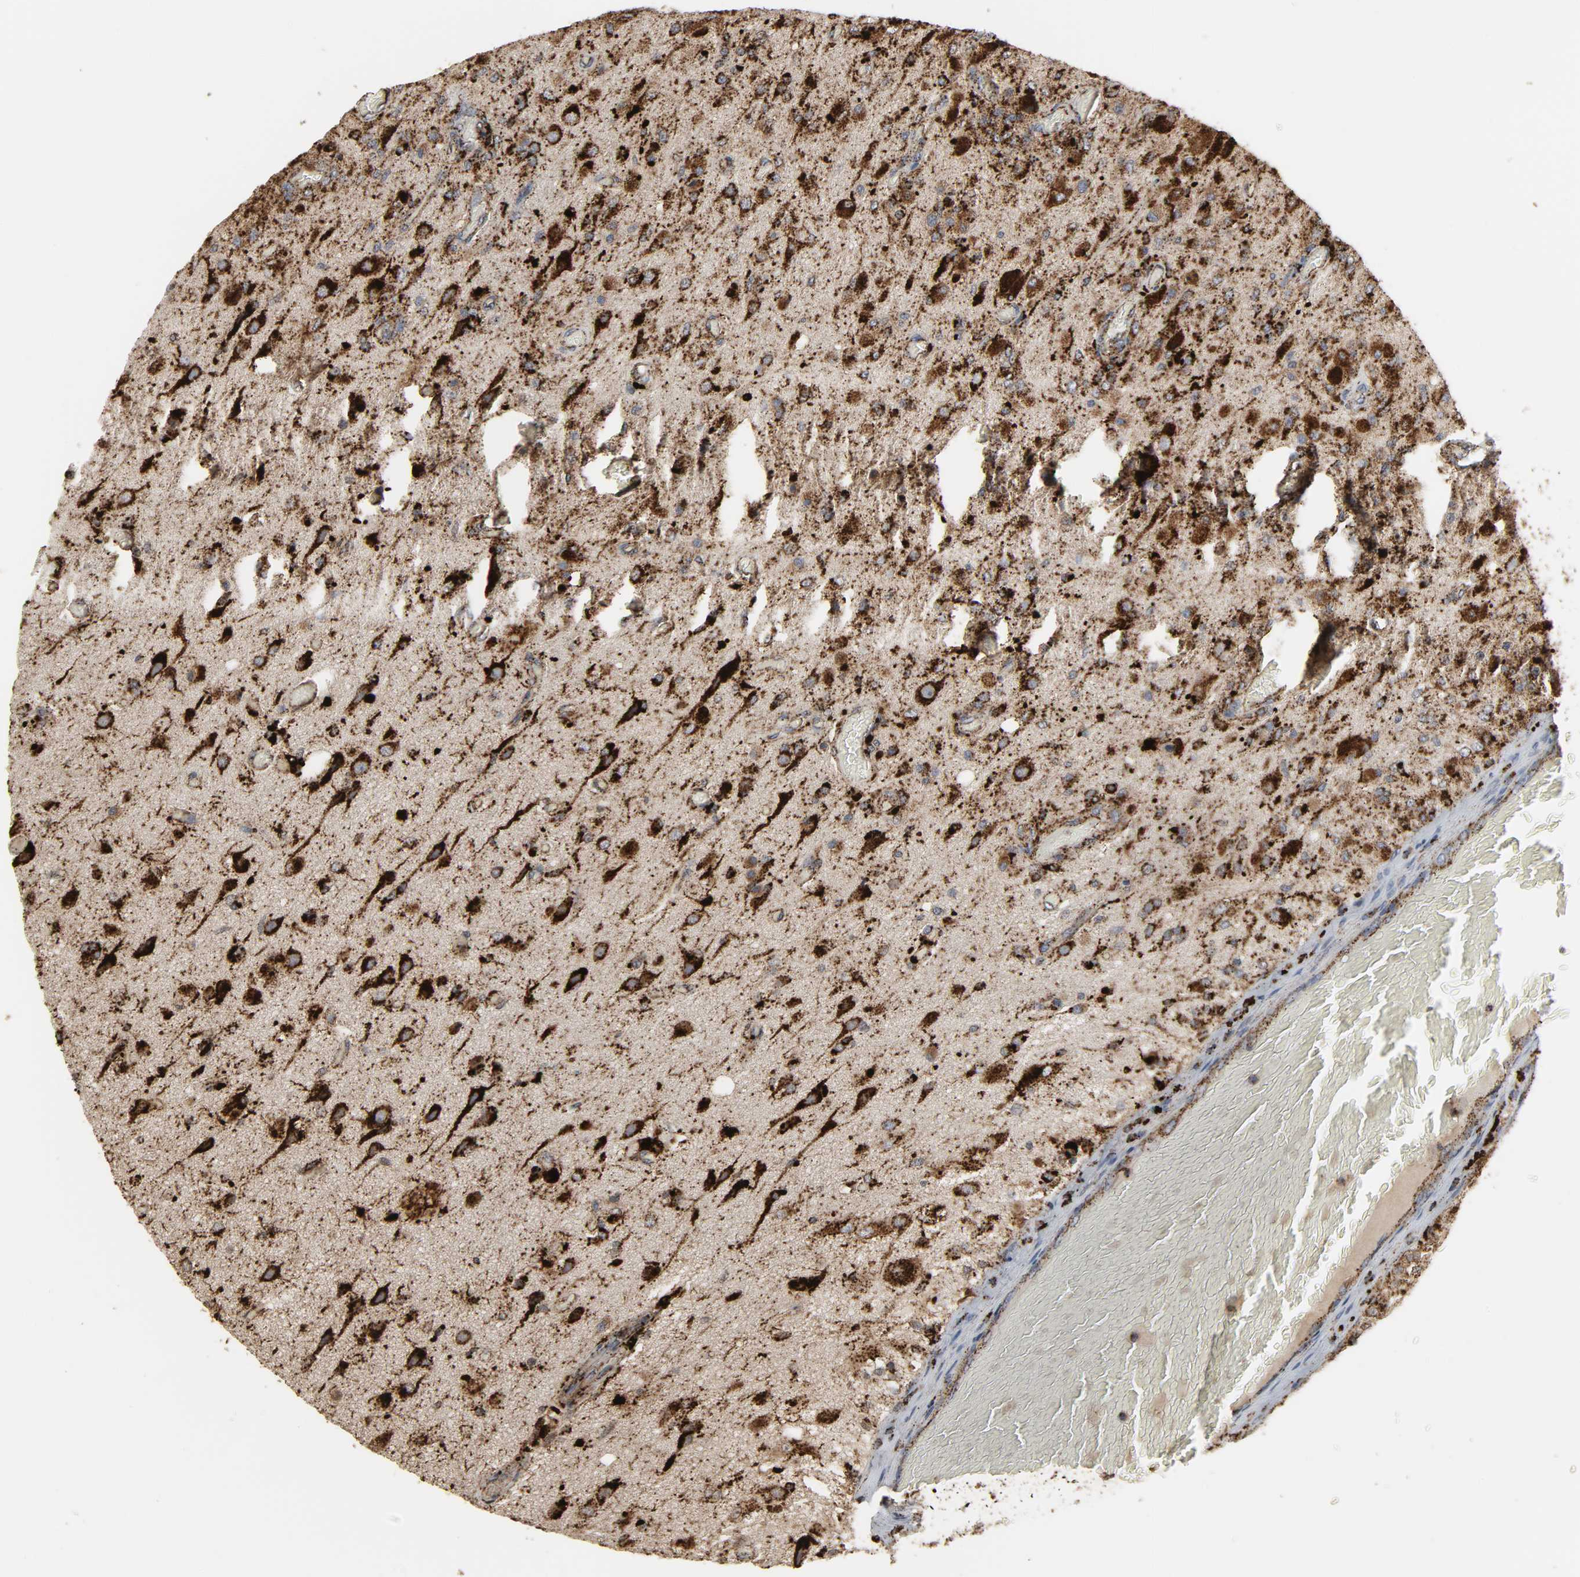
{"staining": {"intensity": "strong", "quantity": ">75%", "location": "cytoplasmic/membranous"}, "tissue": "glioma", "cell_type": "Tumor cells", "image_type": "cancer", "snomed": [{"axis": "morphology", "description": "Normal tissue, NOS"}, {"axis": "morphology", "description": "Glioma, malignant, High grade"}, {"axis": "topography", "description": "Cerebral cortex"}], "caption": "A photomicrograph of human glioma stained for a protein displays strong cytoplasmic/membranous brown staining in tumor cells.", "gene": "PSAP", "patient": {"sex": "male", "age": 77}}